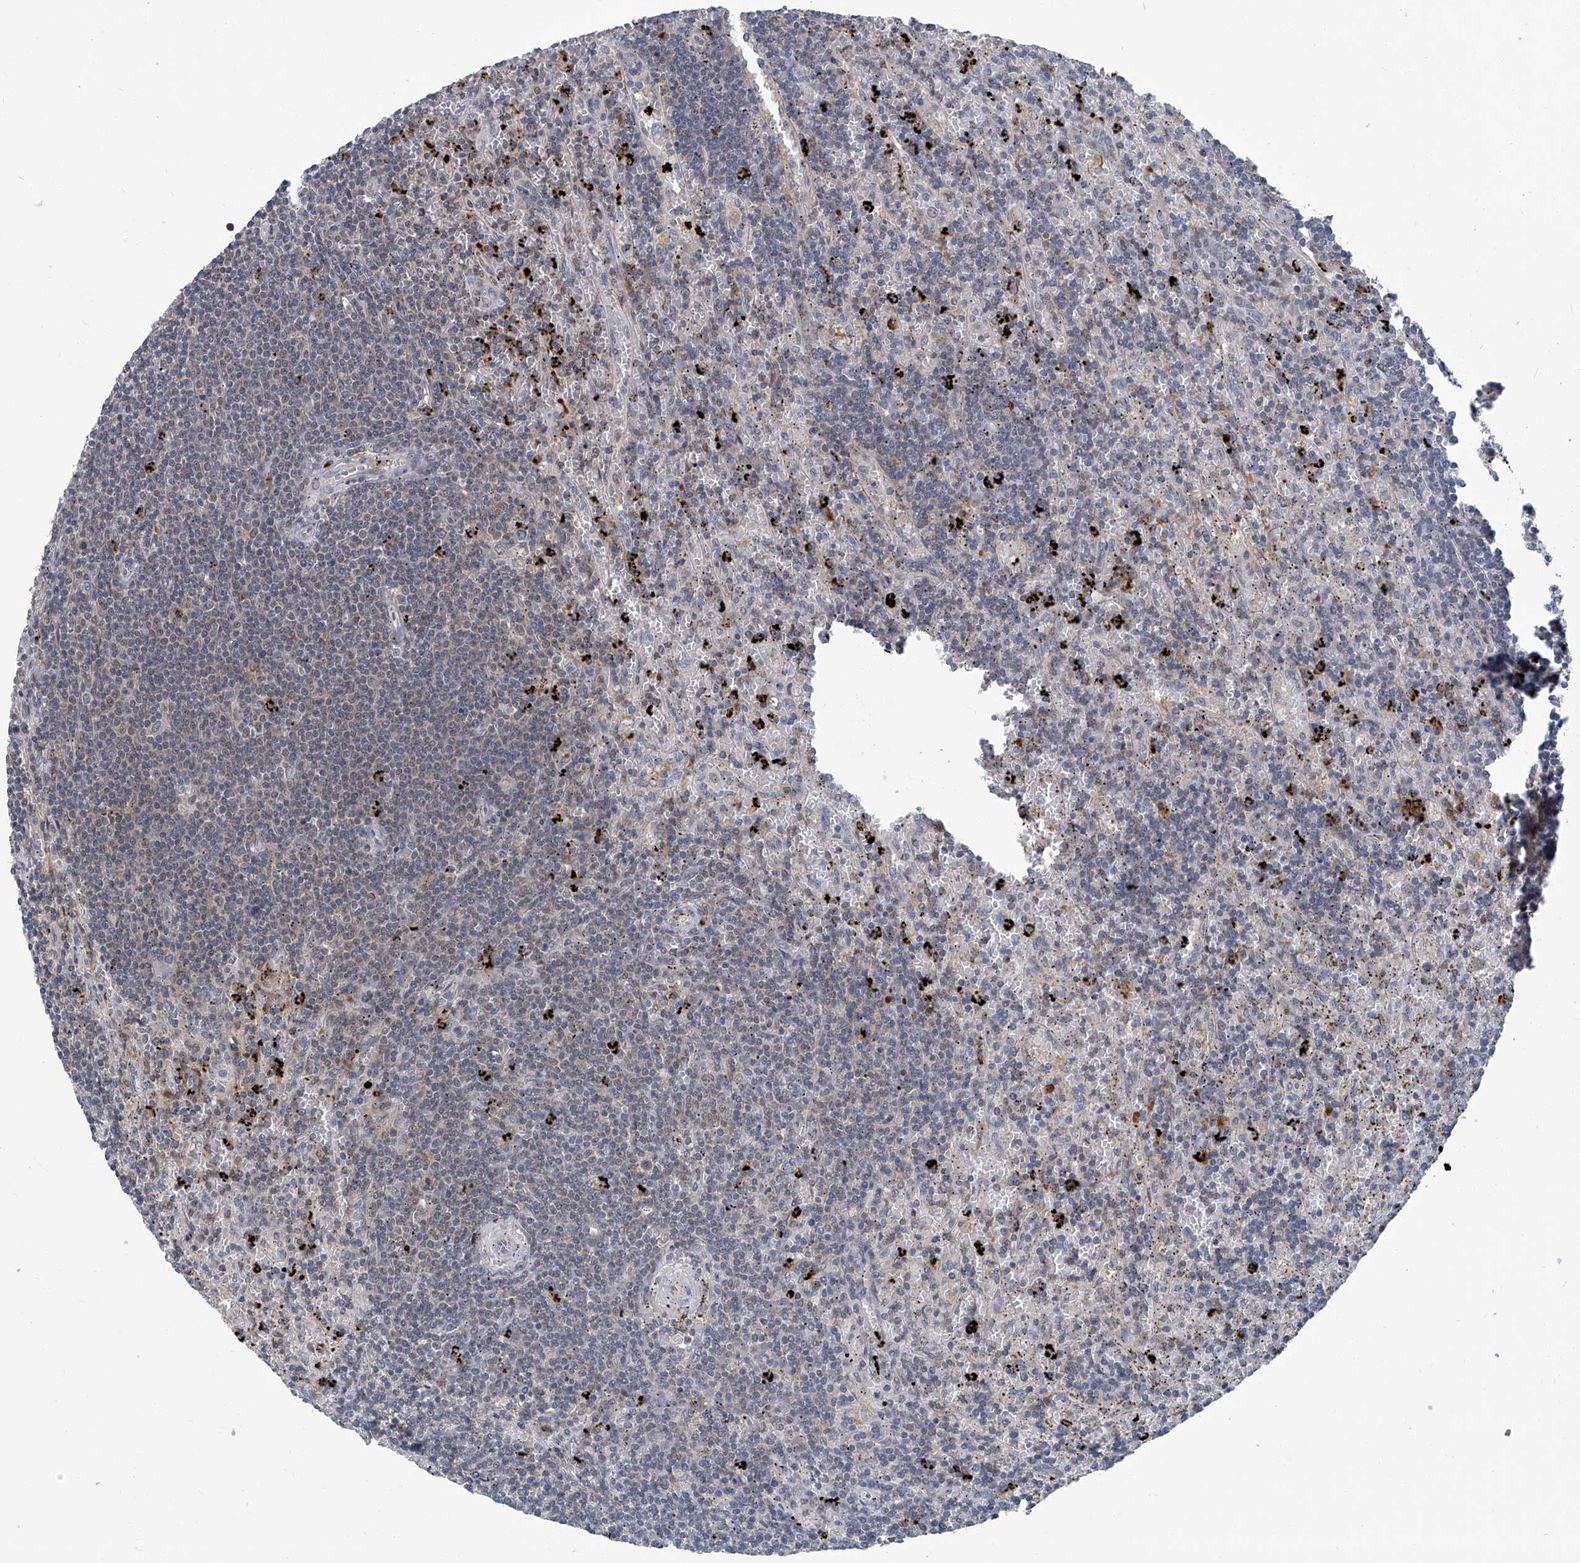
{"staining": {"intensity": "negative", "quantity": "none", "location": "none"}, "tissue": "lymphoma", "cell_type": "Tumor cells", "image_type": "cancer", "snomed": [{"axis": "morphology", "description": "Malignant lymphoma, non-Hodgkin's type, Low grade"}, {"axis": "topography", "description": "Spleen"}], "caption": "High magnification brightfield microscopy of lymphoma stained with DAB (3,3'-diaminobenzidine) (brown) and counterstained with hematoxylin (blue): tumor cells show no significant staining.", "gene": "AKNAD1", "patient": {"sex": "male", "age": 76}}